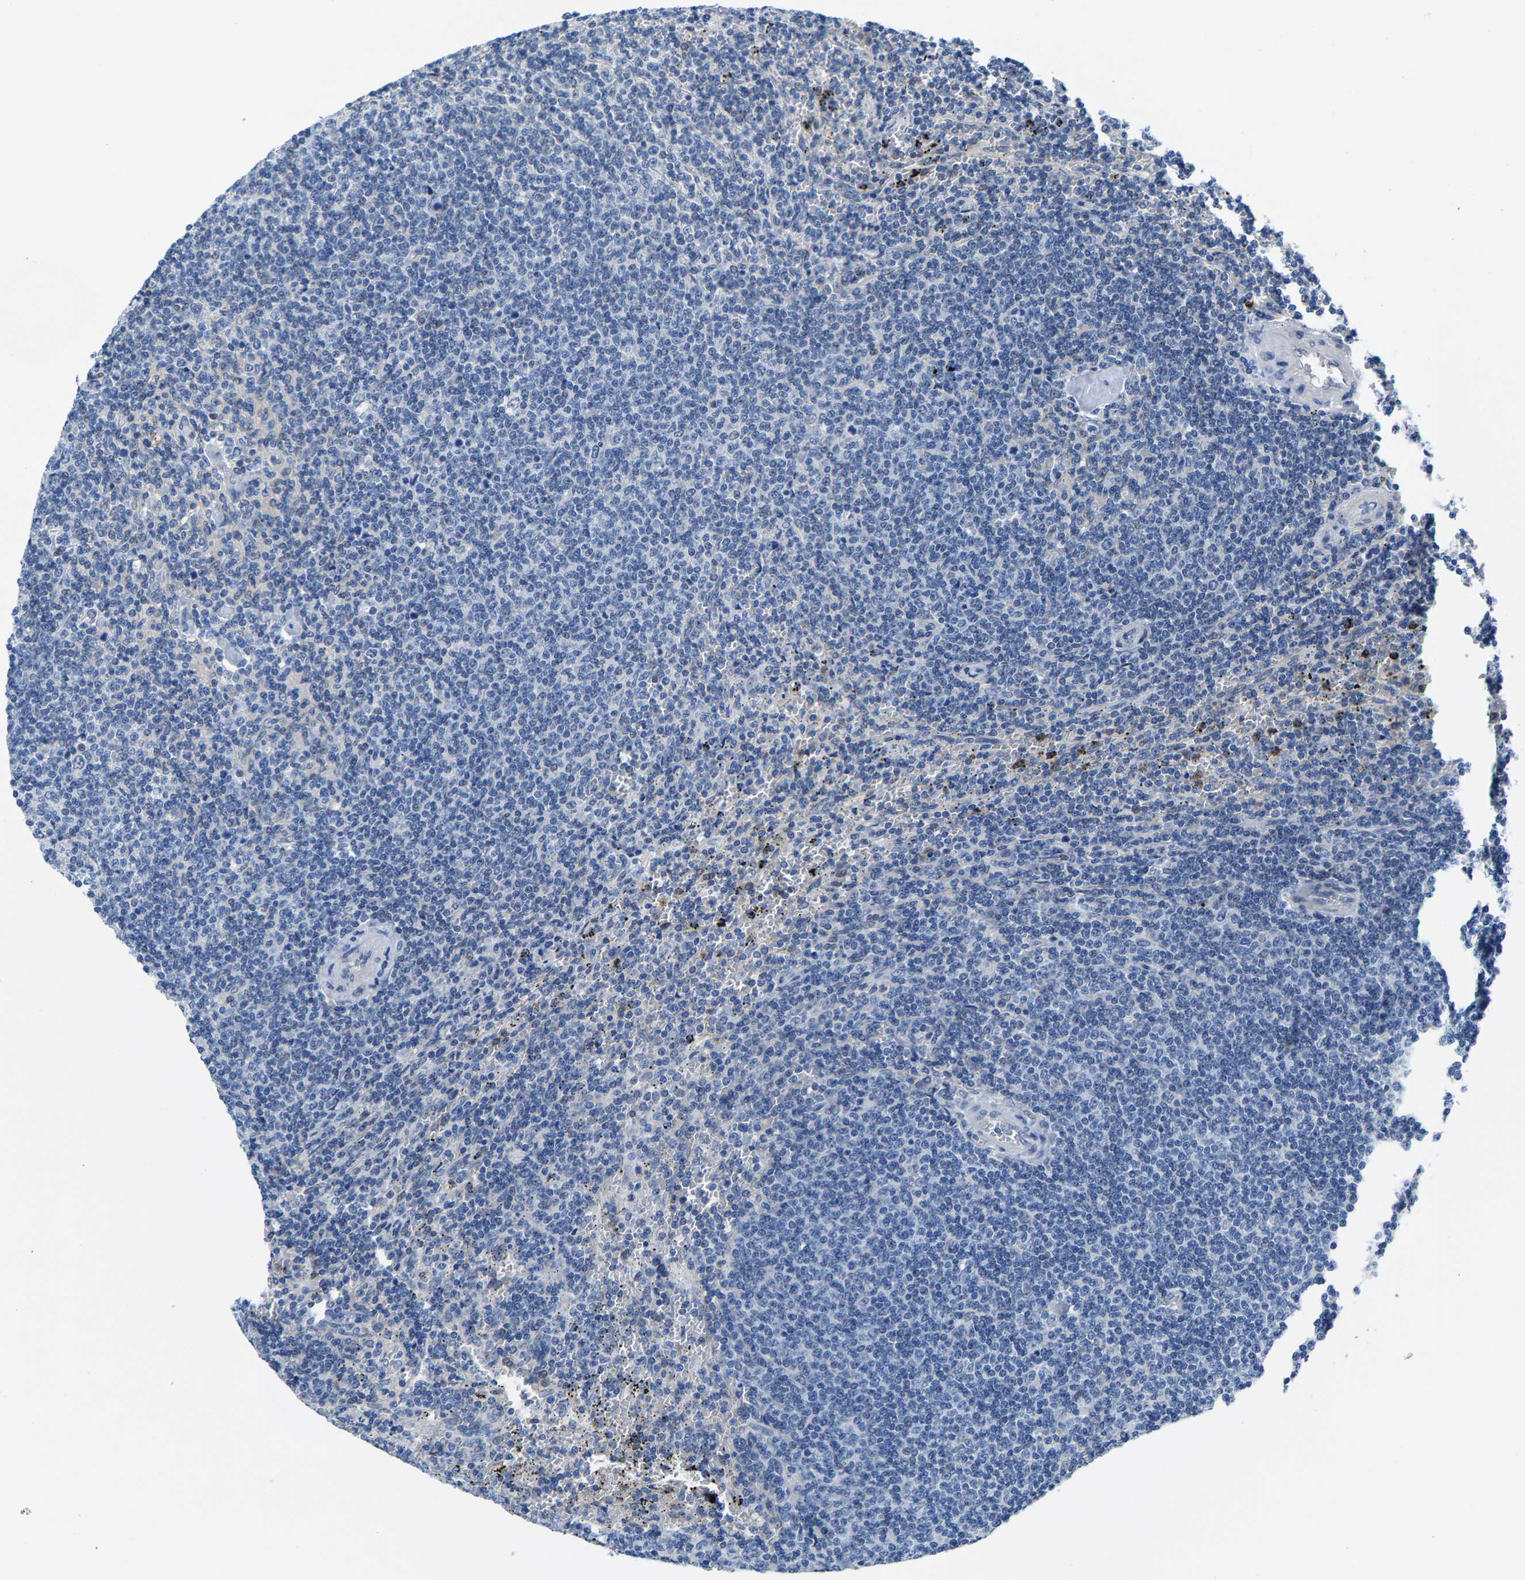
{"staining": {"intensity": "negative", "quantity": "none", "location": "none"}, "tissue": "lymphoma", "cell_type": "Tumor cells", "image_type": "cancer", "snomed": [{"axis": "morphology", "description": "Malignant lymphoma, non-Hodgkin's type, Low grade"}, {"axis": "topography", "description": "Spleen"}], "caption": "IHC photomicrograph of lymphoma stained for a protein (brown), which displays no expression in tumor cells. The staining is performed using DAB (3,3'-diaminobenzidine) brown chromogen with nuclei counter-stained in using hematoxylin.", "gene": "SSH3", "patient": {"sex": "female", "age": 50}}